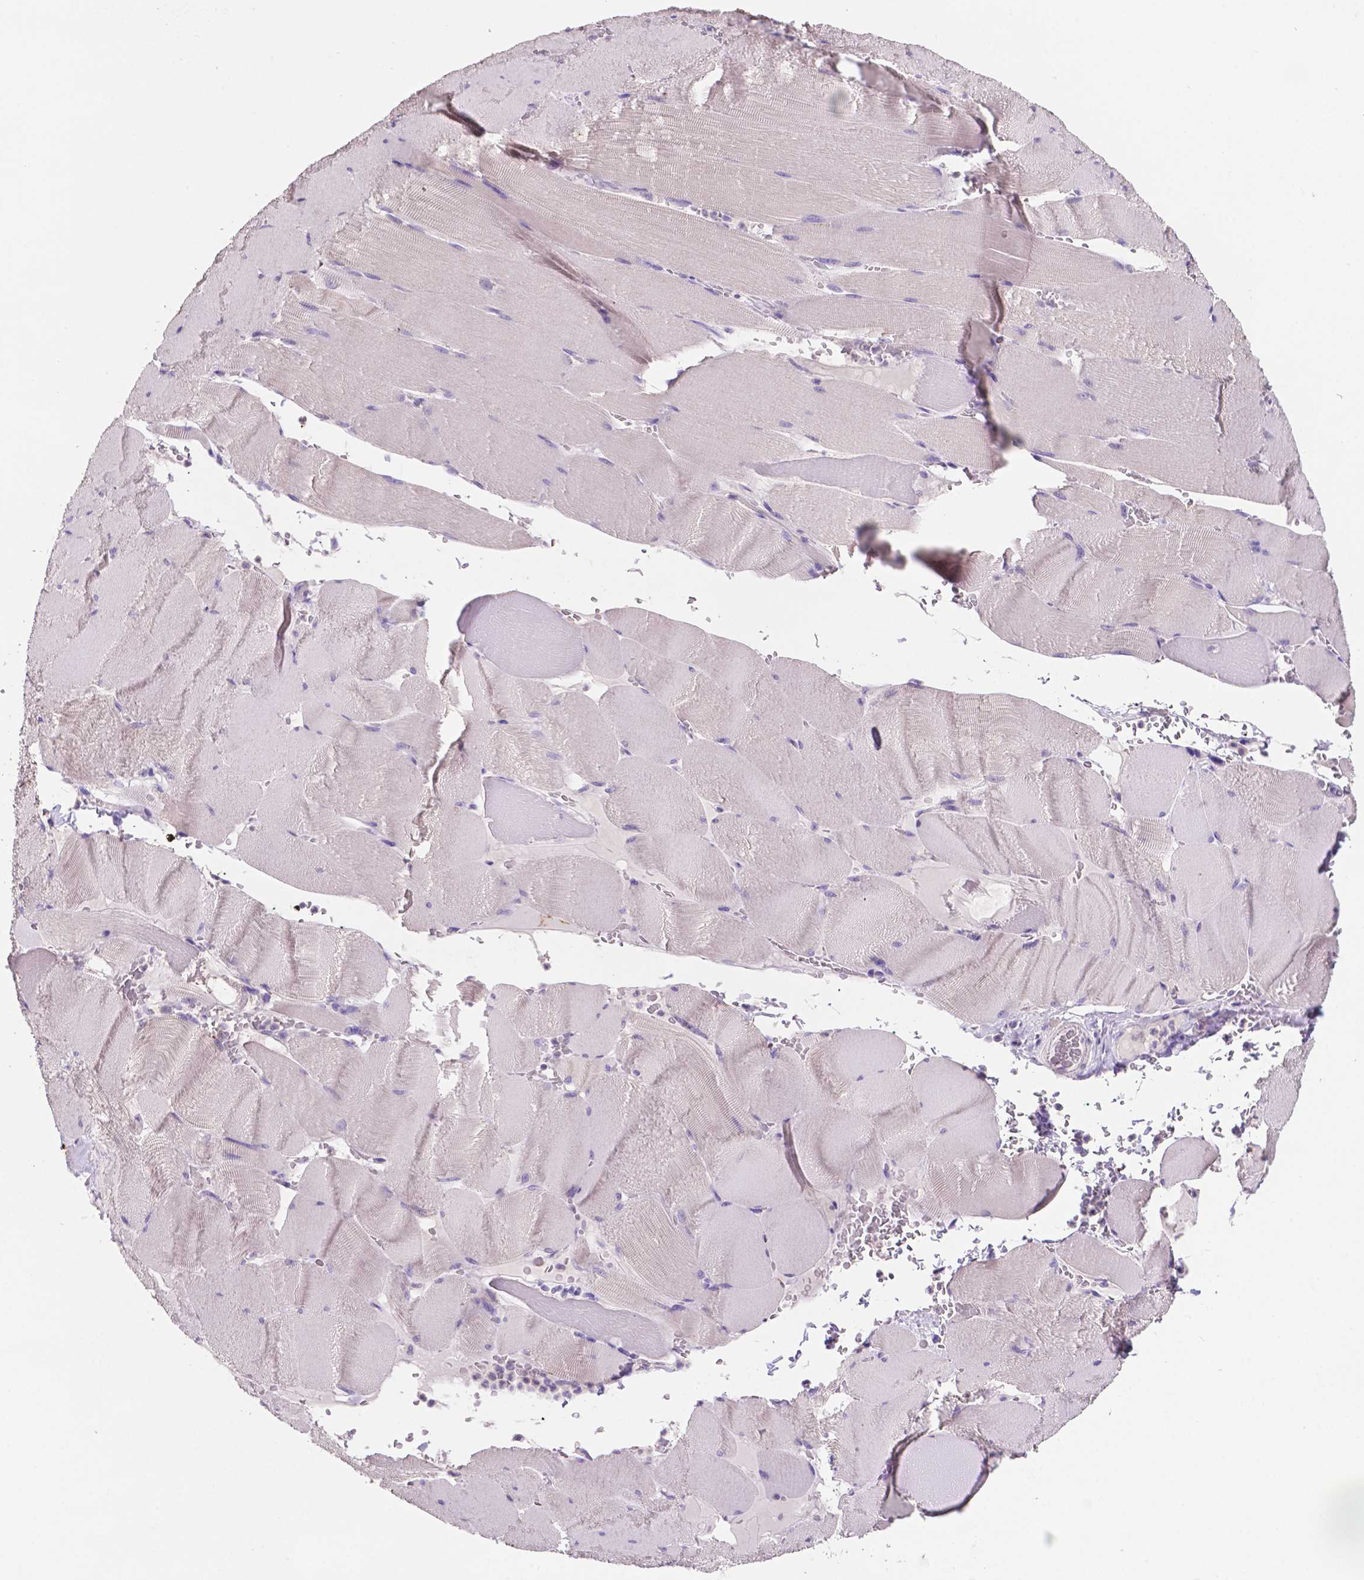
{"staining": {"intensity": "negative", "quantity": "none", "location": "none"}, "tissue": "skeletal muscle", "cell_type": "Myocytes", "image_type": "normal", "snomed": [{"axis": "morphology", "description": "Normal tissue, NOS"}, {"axis": "topography", "description": "Skeletal muscle"}], "caption": "Skeletal muscle stained for a protein using immunohistochemistry displays no expression myocytes.", "gene": "PRPS2", "patient": {"sex": "male", "age": 56}}